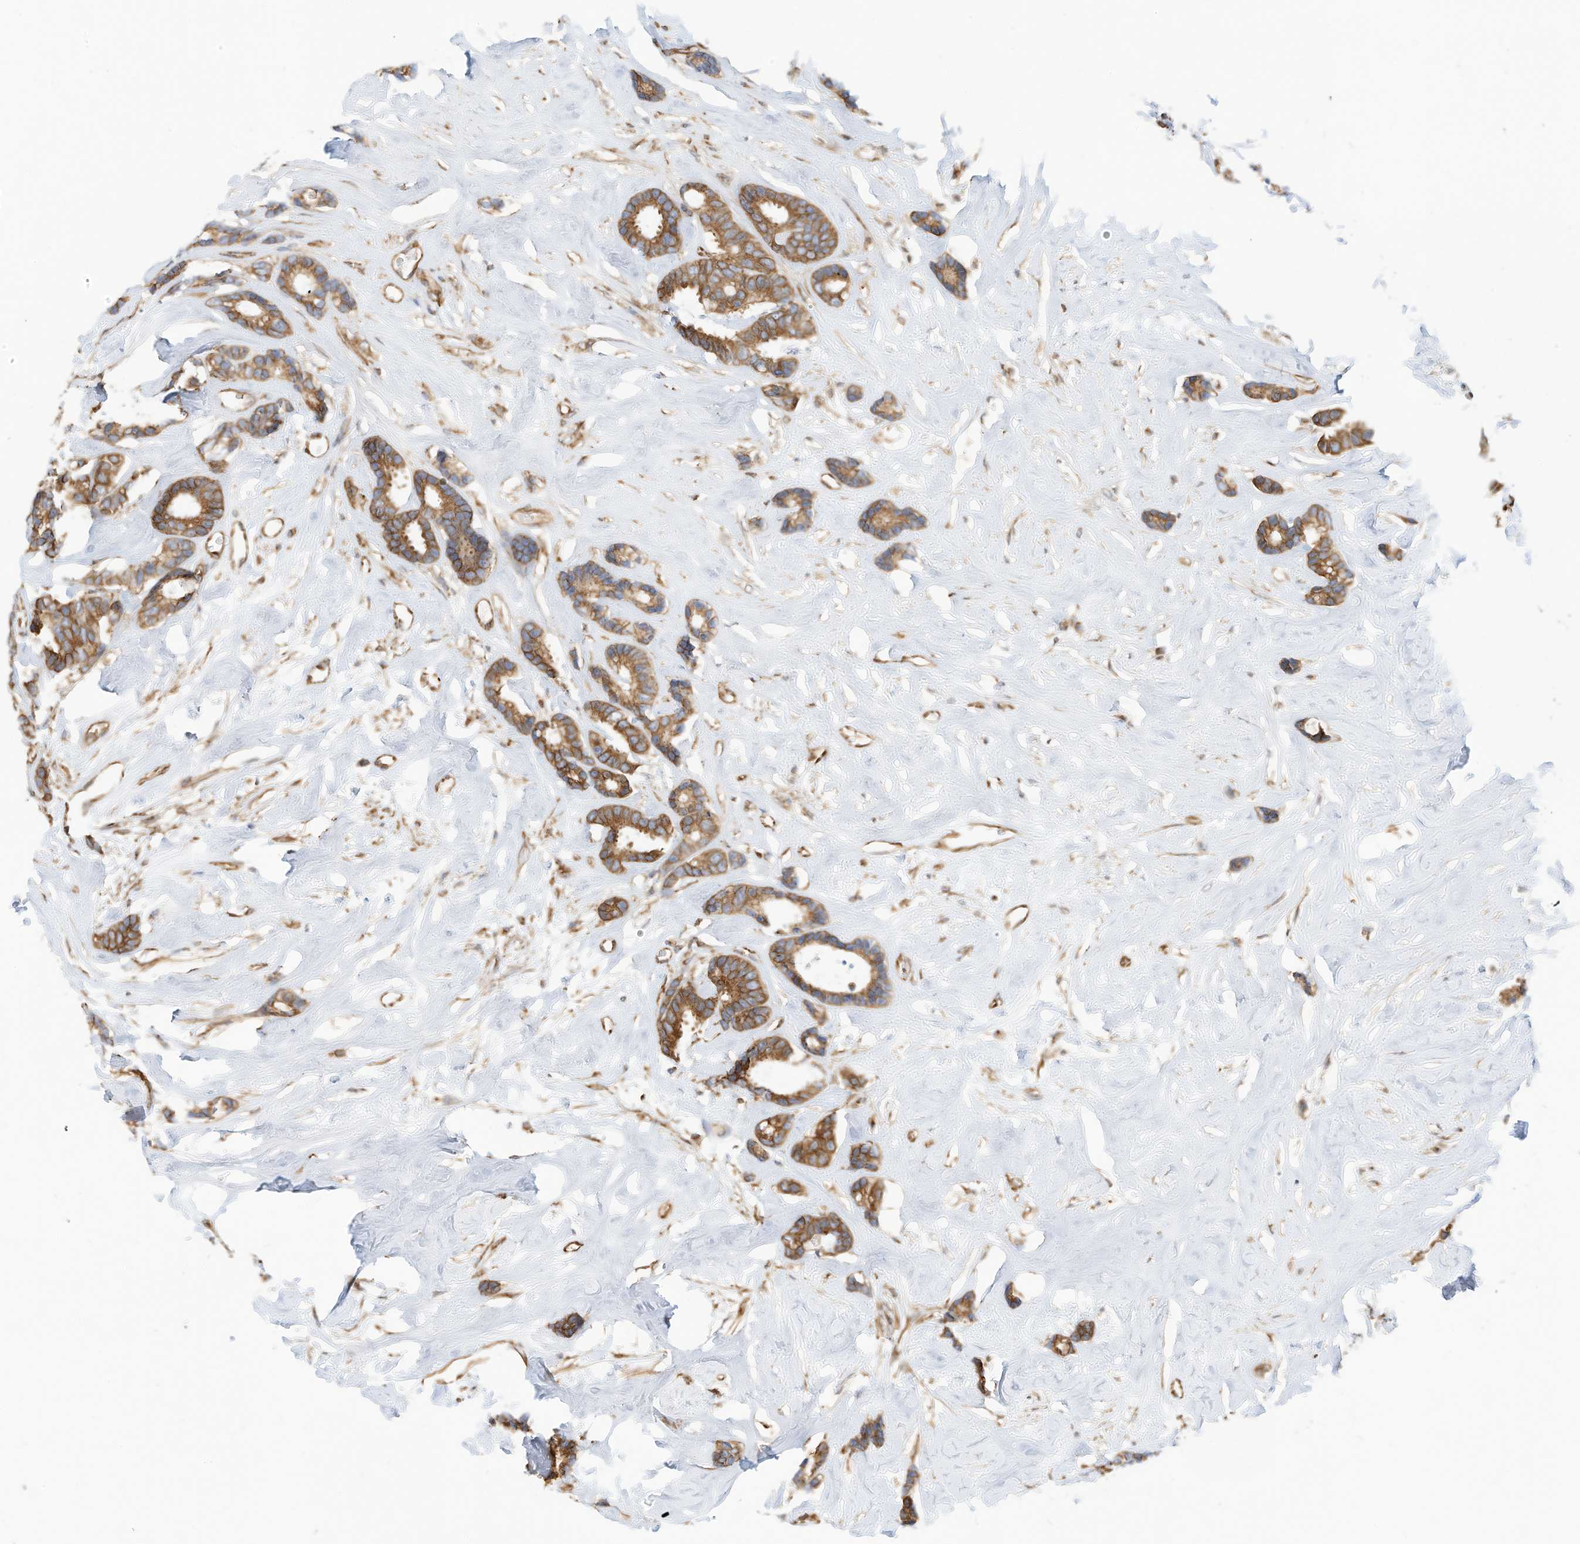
{"staining": {"intensity": "moderate", "quantity": ">75%", "location": "cytoplasmic/membranous"}, "tissue": "breast cancer", "cell_type": "Tumor cells", "image_type": "cancer", "snomed": [{"axis": "morphology", "description": "Duct carcinoma"}, {"axis": "topography", "description": "Breast"}], "caption": "Protein staining of breast cancer (intraductal carcinoma) tissue exhibits moderate cytoplasmic/membranous positivity in approximately >75% of tumor cells.", "gene": "OFD1", "patient": {"sex": "female", "age": 87}}